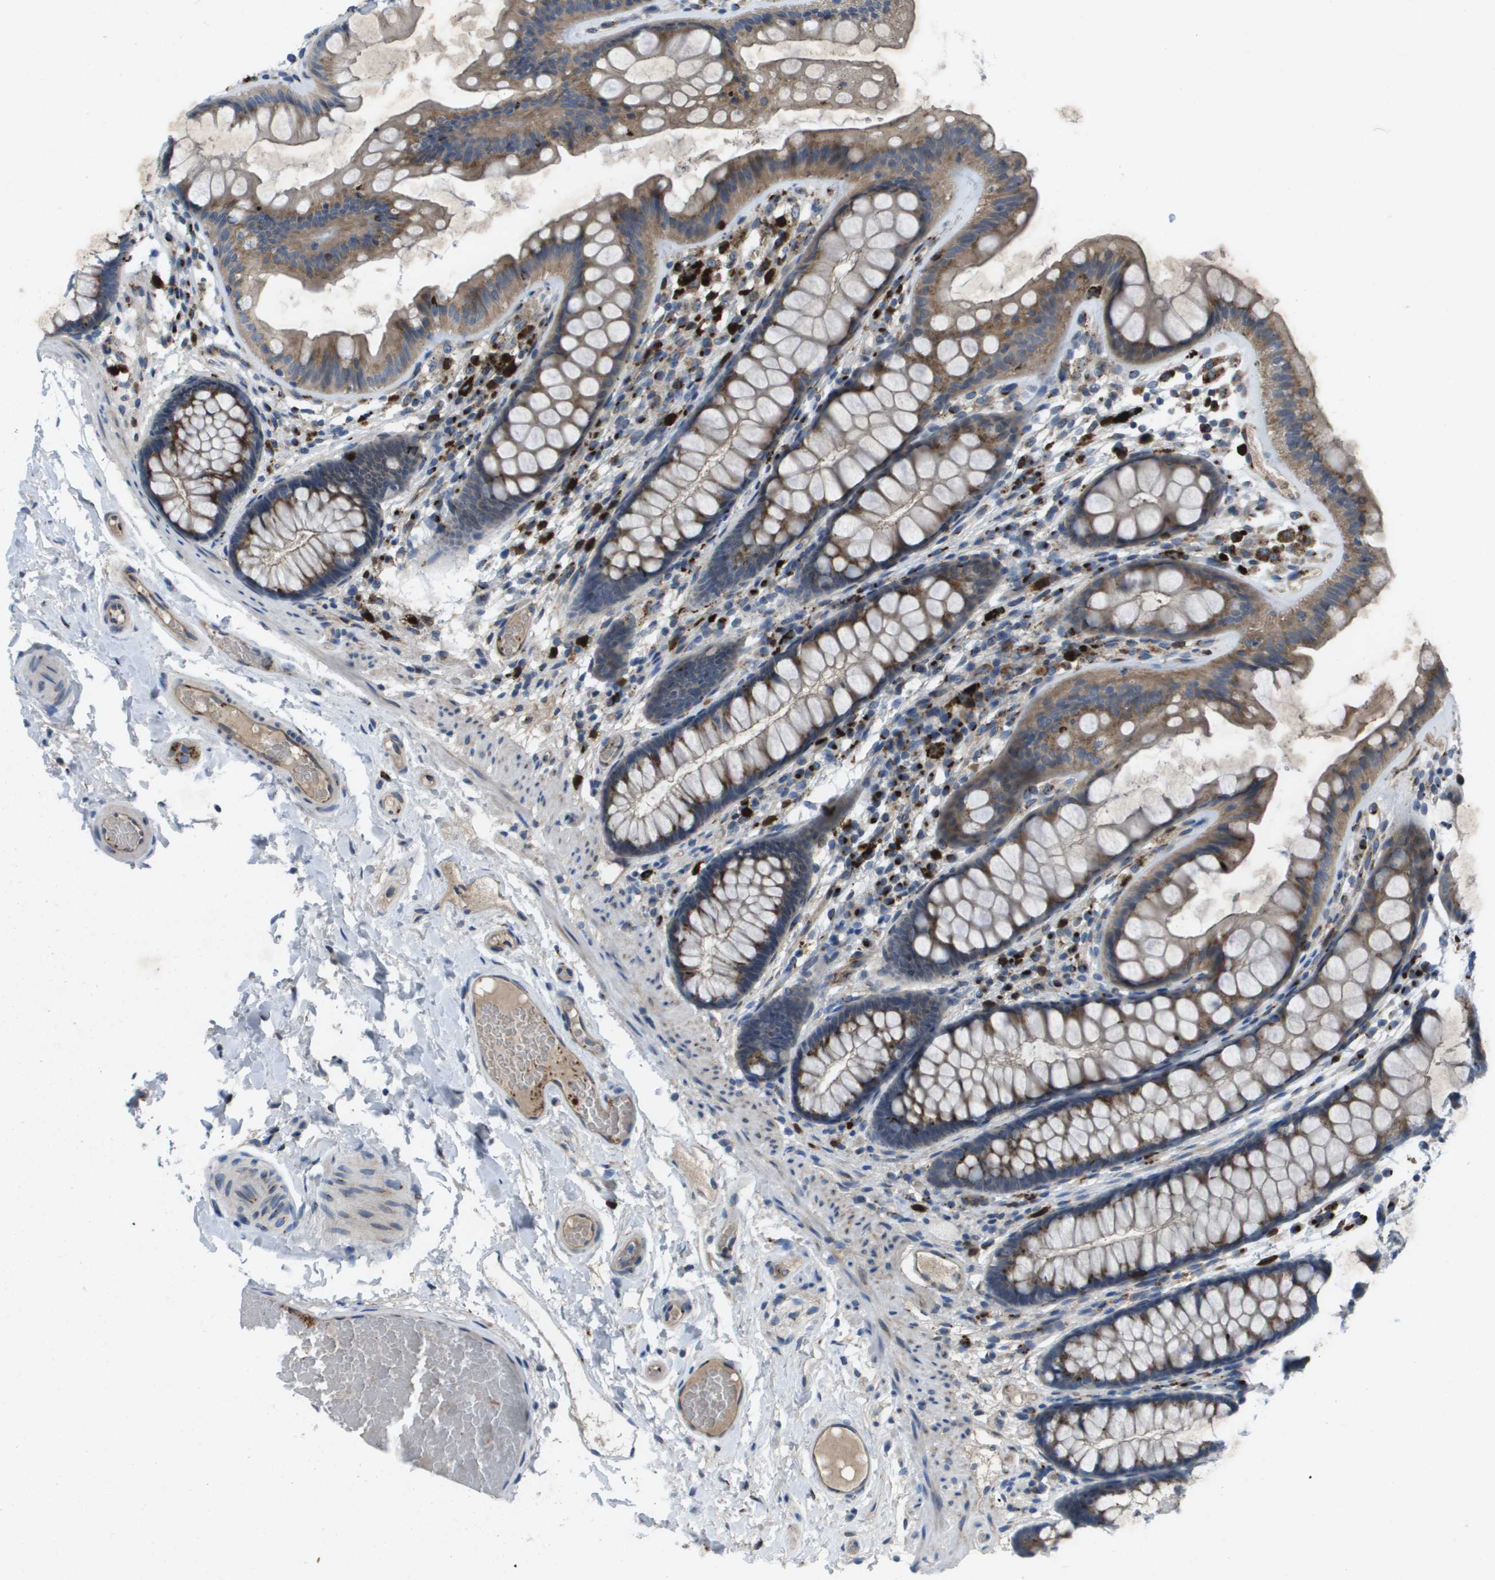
{"staining": {"intensity": "weak", "quantity": ">75%", "location": "cytoplasmic/membranous"}, "tissue": "colon", "cell_type": "Endothelial cells", "image_type": "normal", "snomed": [{"axis": "morphology", "description": "Normal tissue, NOS"}, {"axis": "topography", "description": "Colon"}], "caption": "The histopathology image reveals staining of normal colon, revealing weak cytoplasmic/membranous protein positivity (brown color) within endothelial cells.", "gene": "QSOX2", "patient": {"sex": "female", "age": 56}}